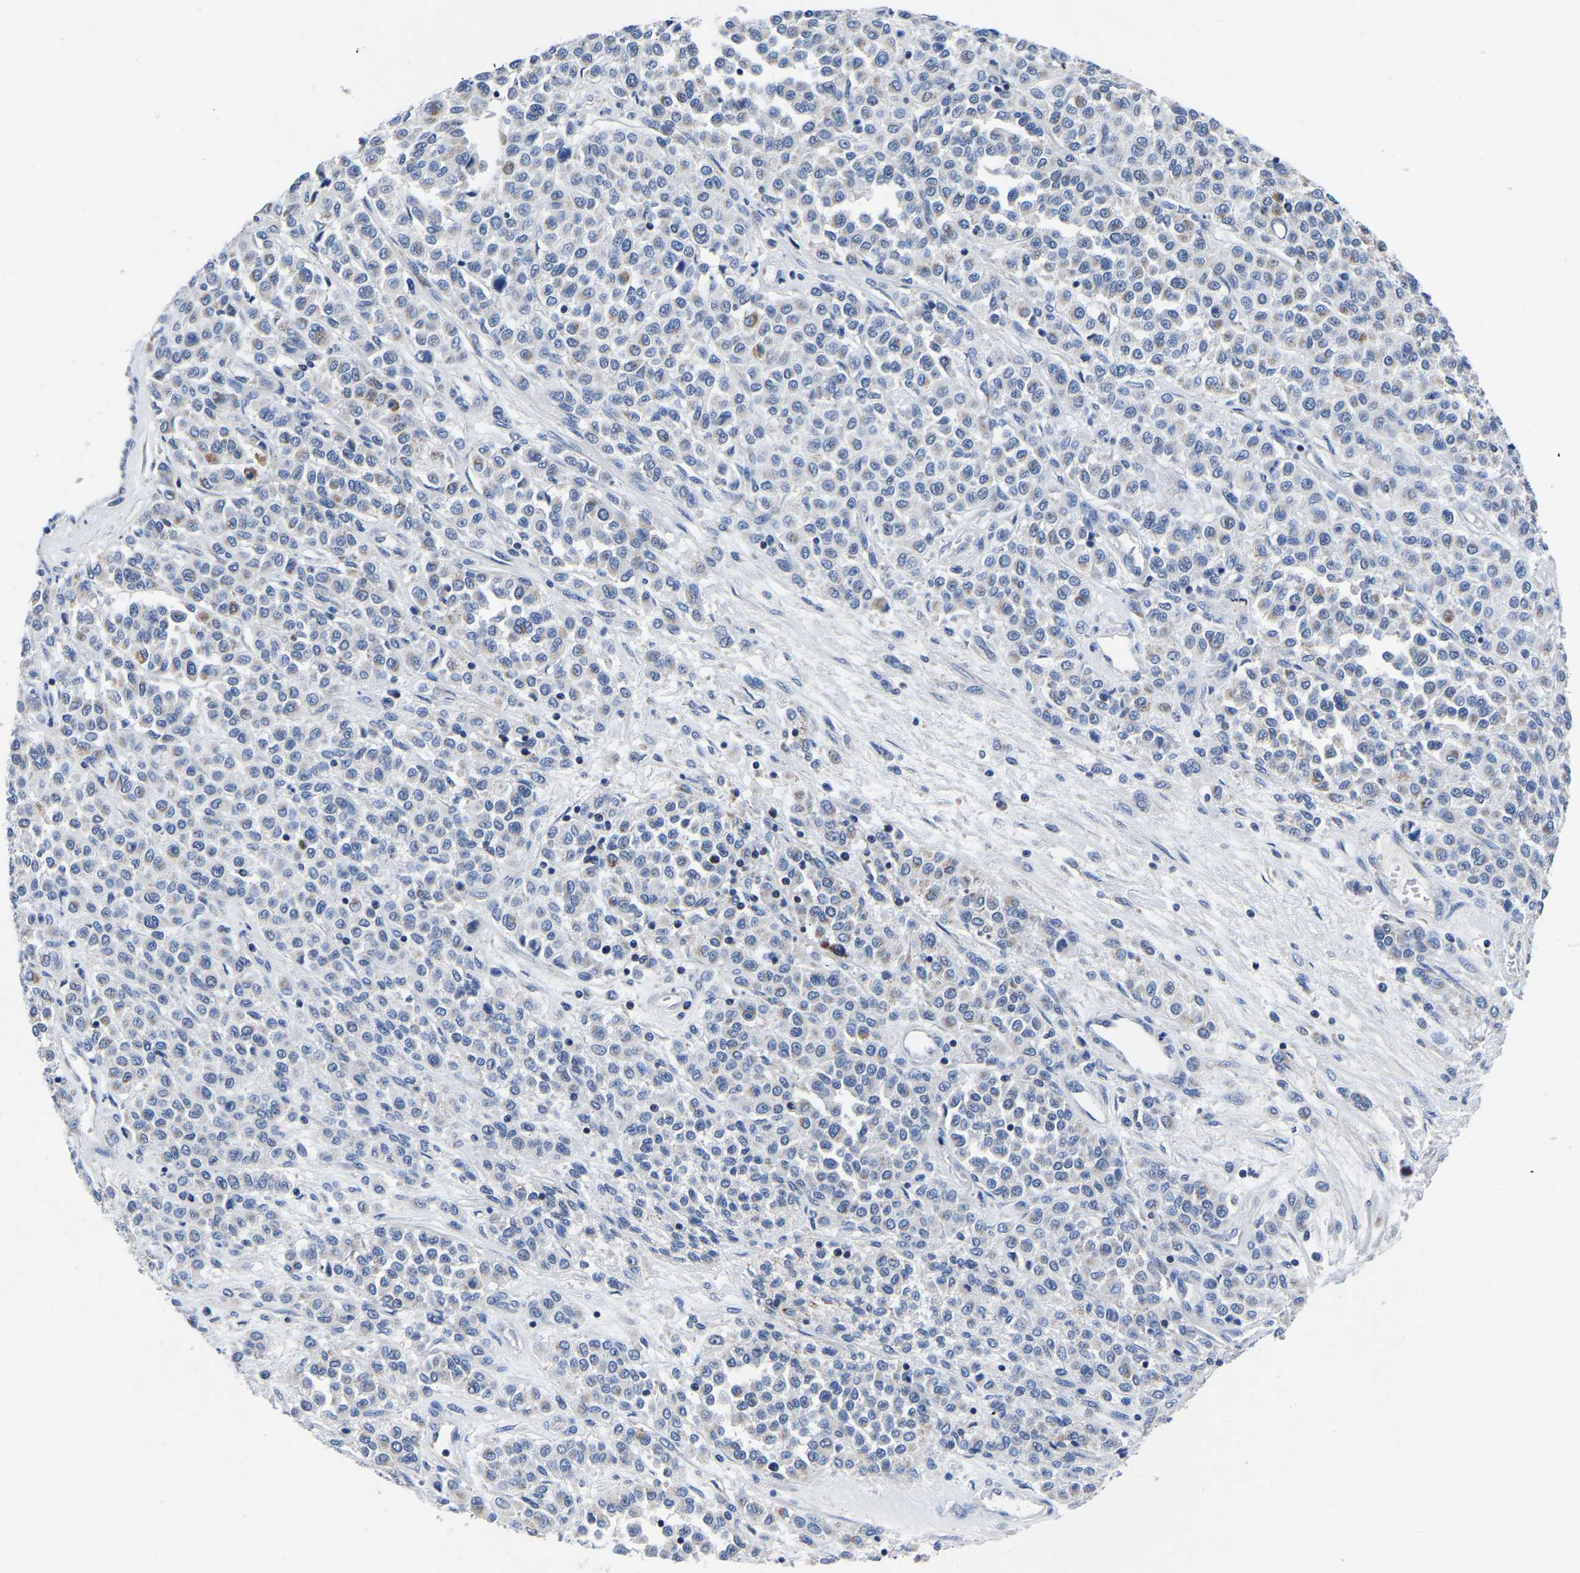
{"staining": {"intensity": "negative", "quantity": "none", "location": "none"}, "tissue": "melanoma", "cell_type": "Tumor cells", "image_type": "cancer", "snomed": [{"axis": "morphology", "description": "Malignant melanoma, Metastatic site"}, {"axis": "topography", "description": "Pancreas"}], "caption": "DAB (3,3'-diaminobenzidine) immunohistochemical staining of melanoma exhibits no significant staining in tumor cells.", "gene": "FGD5", "patient": {"sex": "female", "age": 30}}